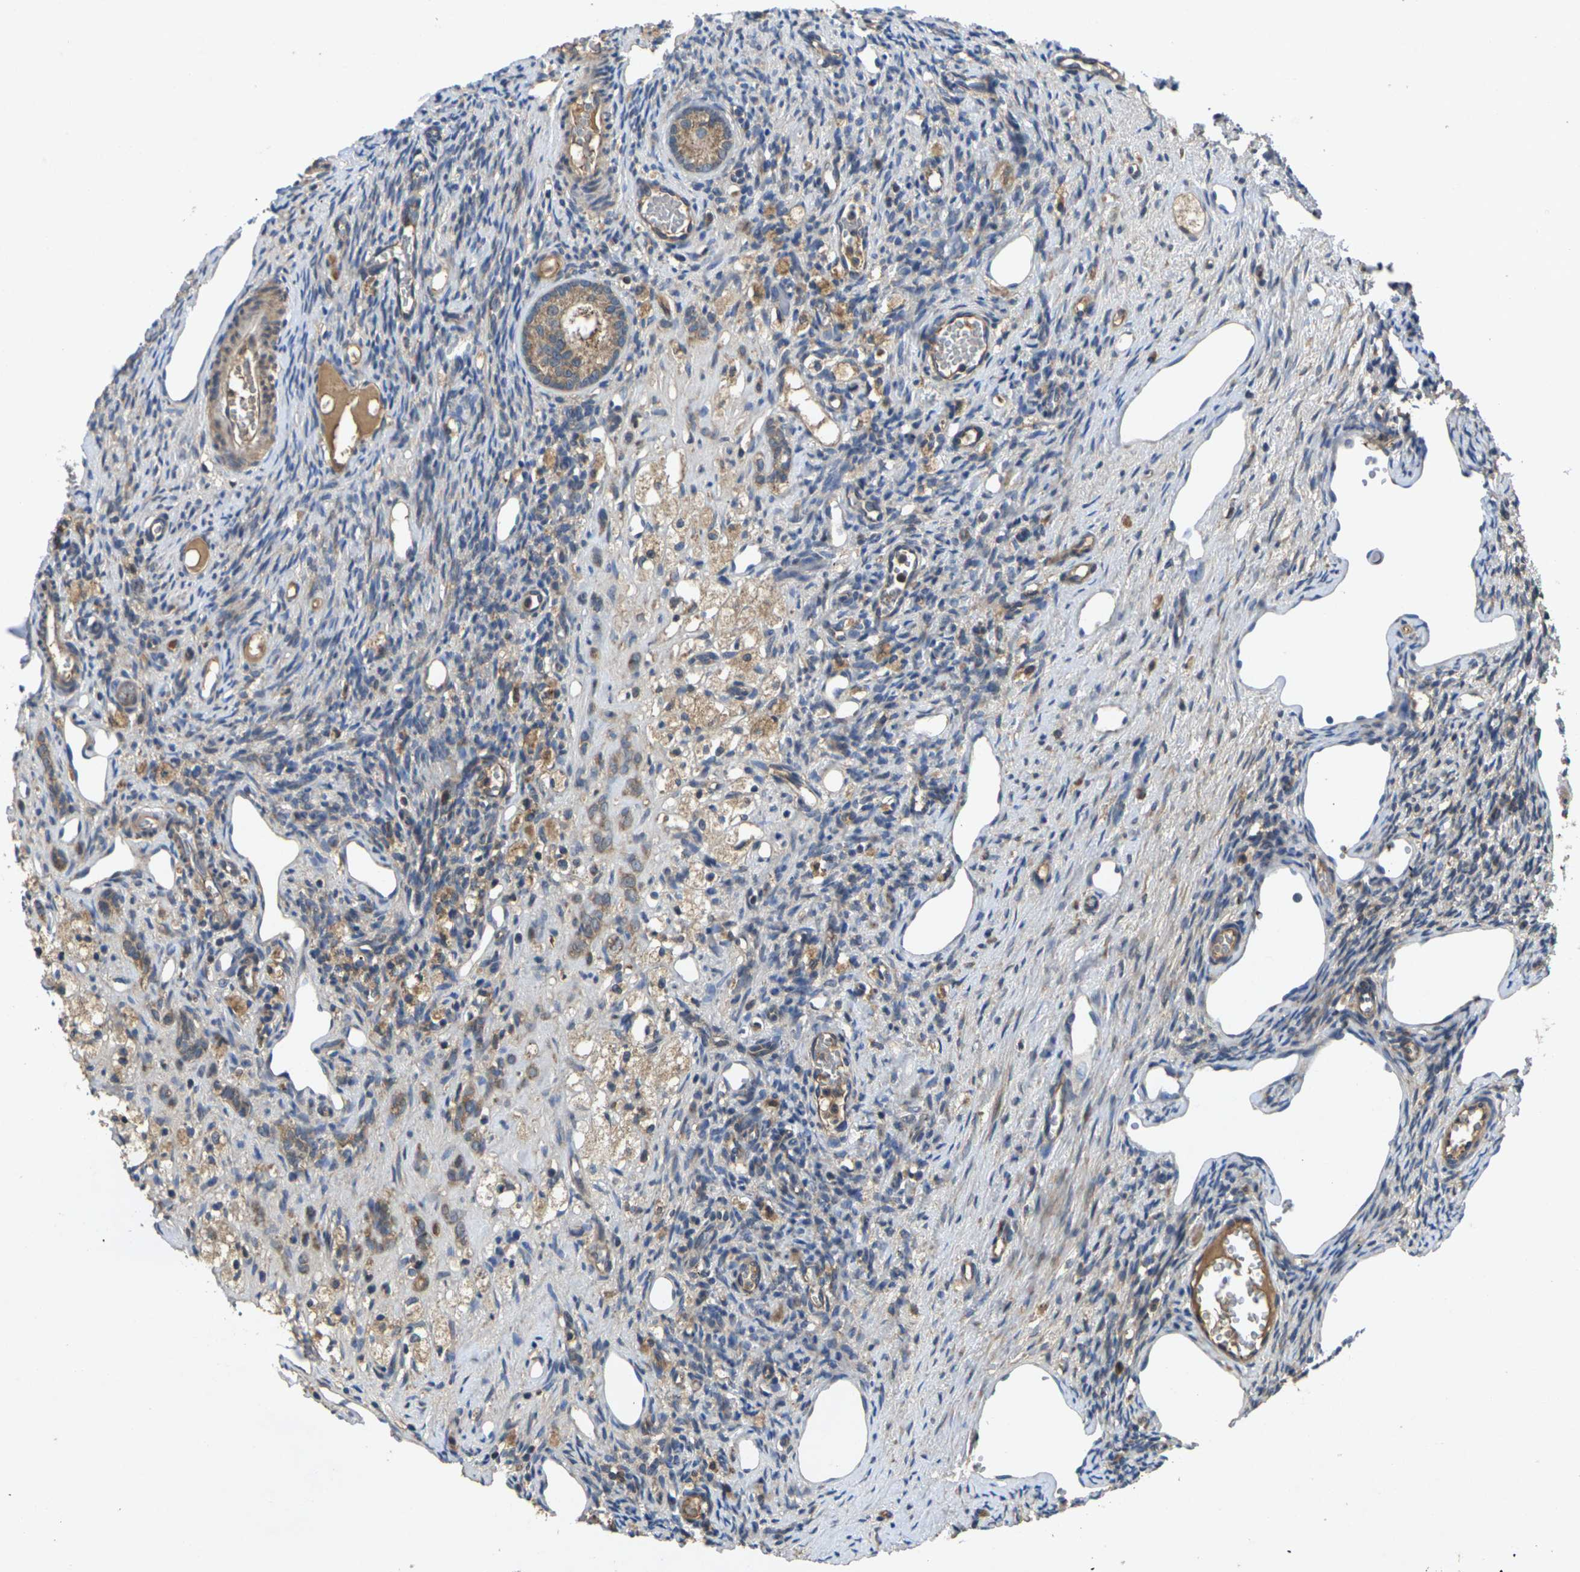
{"staining": {"intensity": "moderate", "quantity": ">75%", "location": "cytoplasmic/membranous"}, "tissue": "ovary", "cell_type": "Follicle cells", "image_type": "normal", "snomed": [{"axis": "morphology", "description": "Normal tissue, NOS"}, {"axis": "topography", "description": "Ovary"}], "caption": "DAB immunohistochemical staining of benign ovary displays moderate cytoplasmic/membranous protein staining in about >75% of follicle cells. (brown staining indicates protein expression, while blue staining denotes nuclei).", "gene": "KIF1B", "patient": {"sex": "female", "age": 33}}